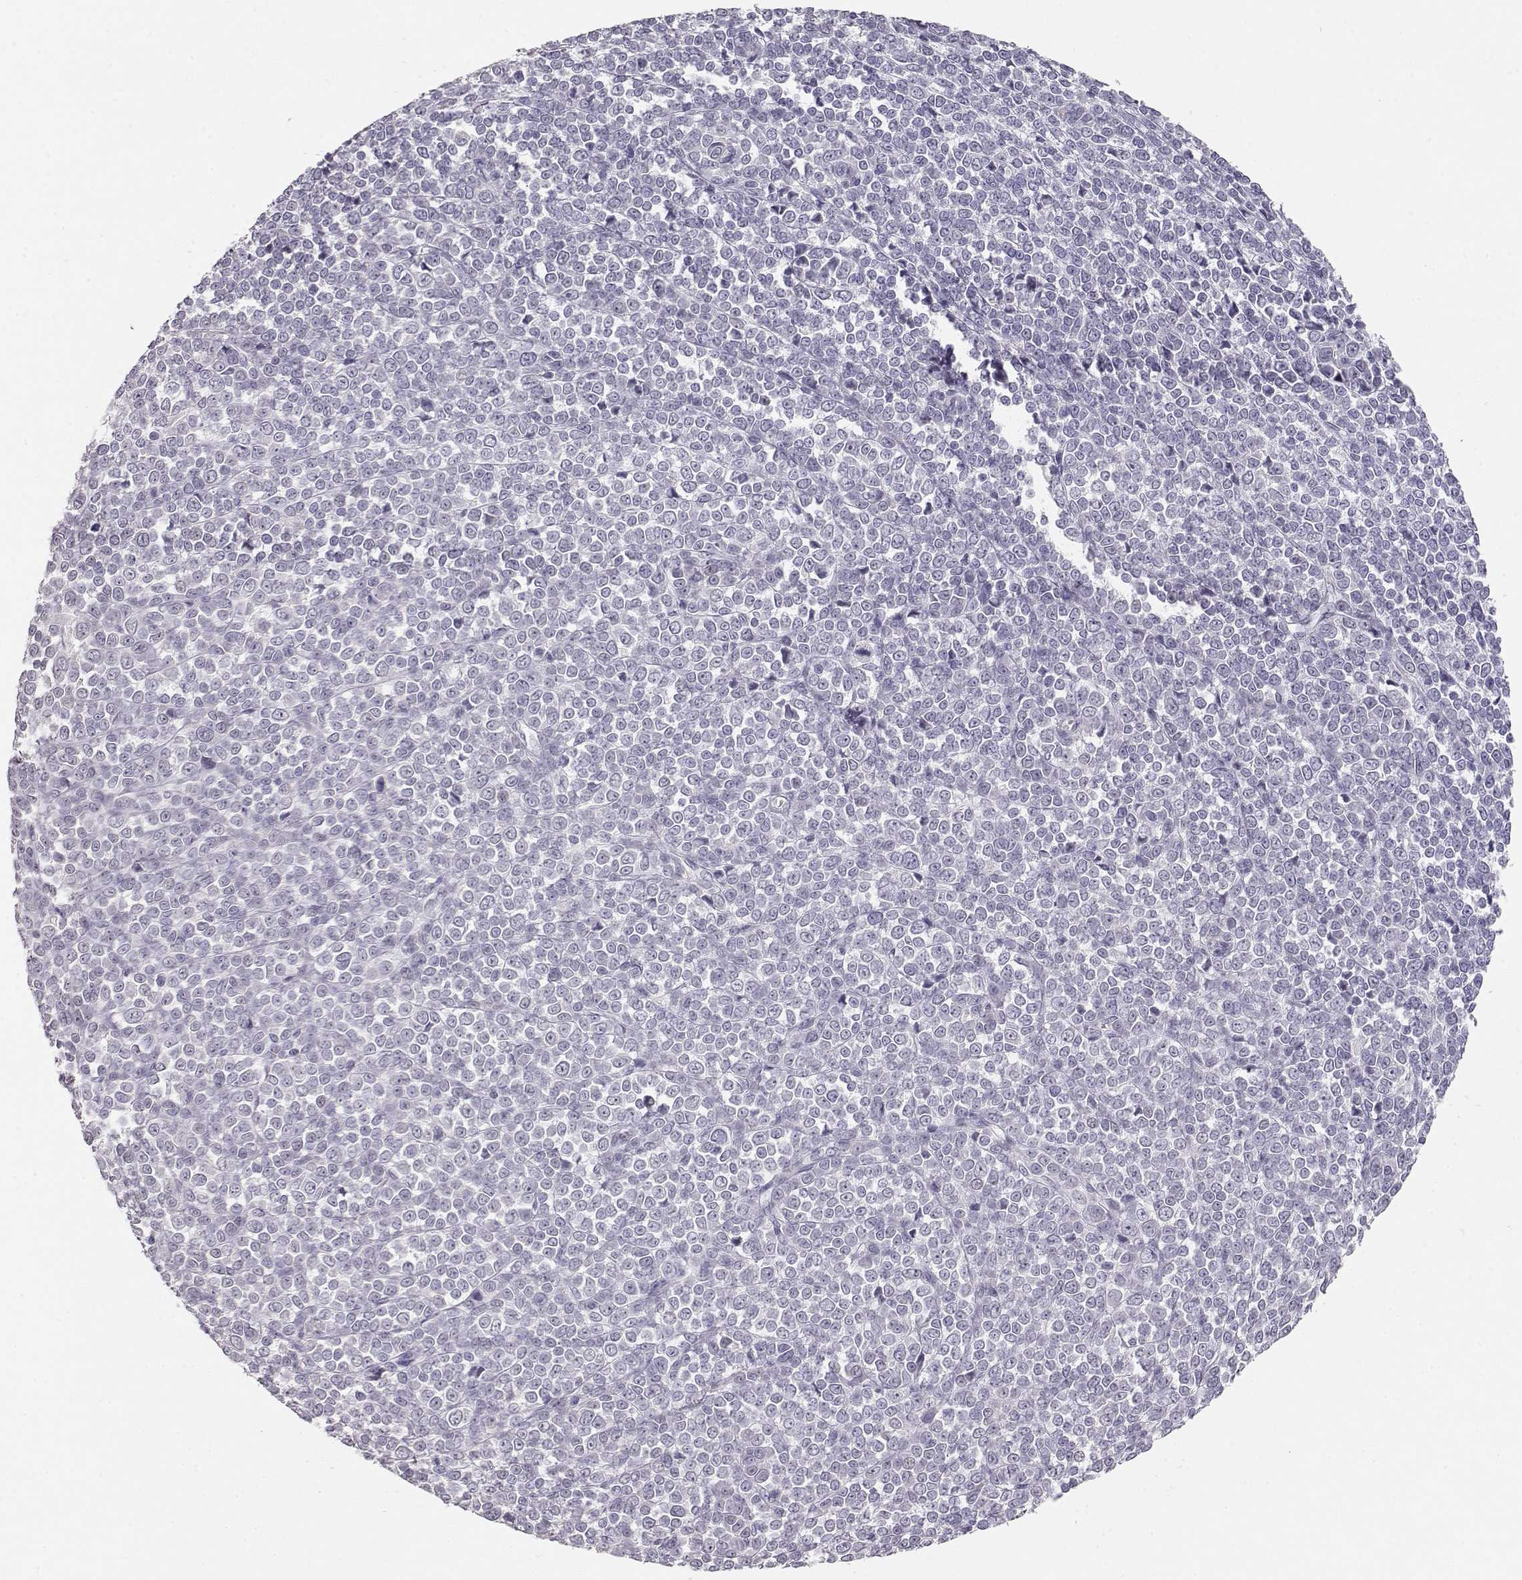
{"staining": {"intensity": "negative", "quantity": "none", "location": "none"}, "tissue": "melanoma", "cell_type": "Tumor cells", "image_type": "cancer", "snomed": [{"axis": "morphology", "description": "Malignant melanoma, NOS"}, {"axis": "topography", "description": "Skin"}], "caption": "Immunohistochemistry of human melanoma shows no positivity in tumor cells.", "gene": "TKTL1", "patient": {"sex": "female", "age": 95}}